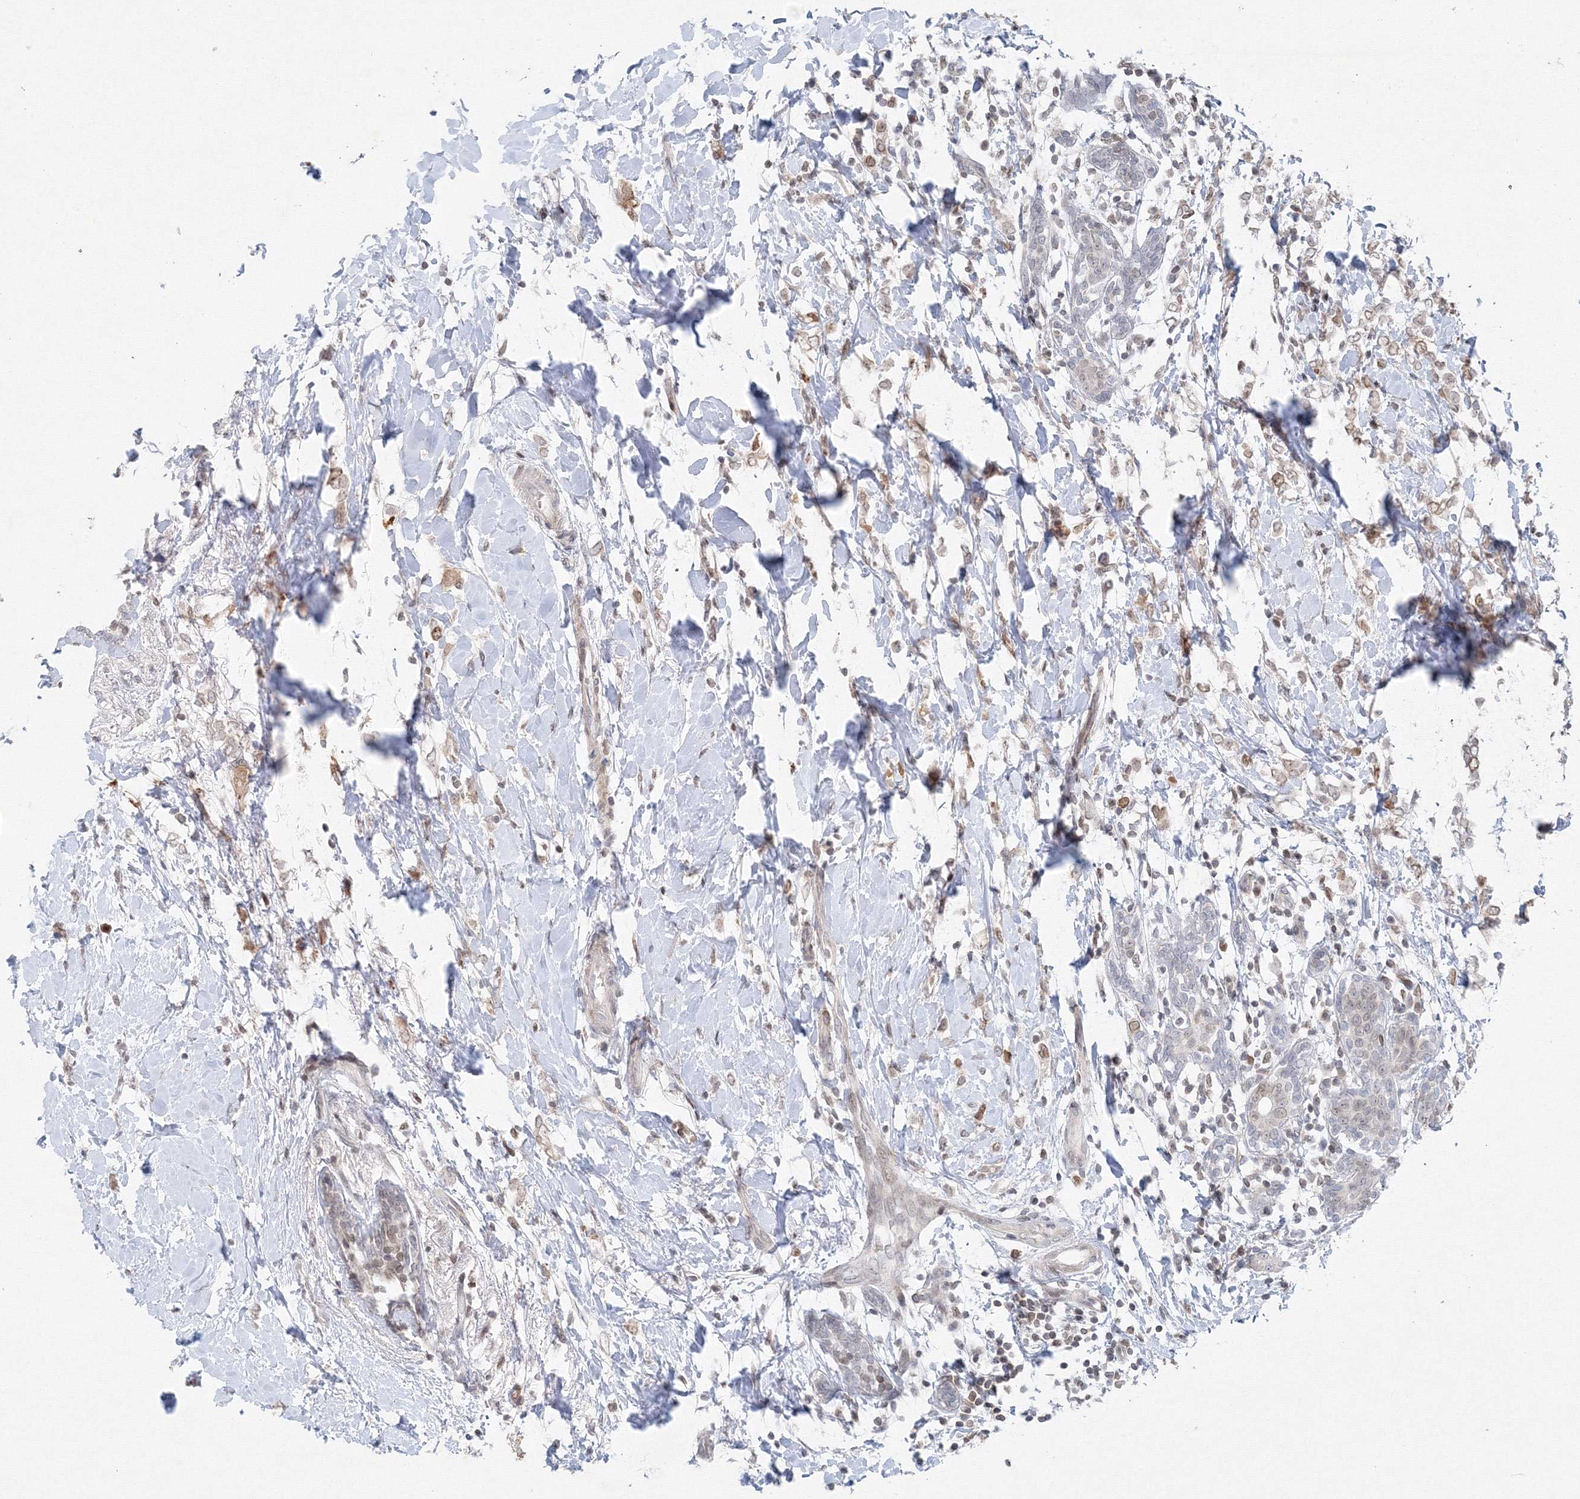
{"staining": {"intensity": "weak", "quantity": "25%-75%", "location": "nuclear"}, "tissue": "breast cancer", "cell_type": "Tumor cells", "image_type": "cancer", "snomed": [{"axis": "morphology", "description": "Normal tissue, NOS"}, {"axis": "morphology", "description": "Lobular carcinoma"}, {"axis": "topography", "description": "Breast"}], "caption": "Tumor cells exhibit weak nuclear positivity in about 25%-75% of cells in breast cancer. The staining was performed using DAB, with brown indicating positive protein expression. Nuclei are stained blue with hematoxylin.", "gene": "KIF4A", "patient": {"sex": "female", "age": 47}}